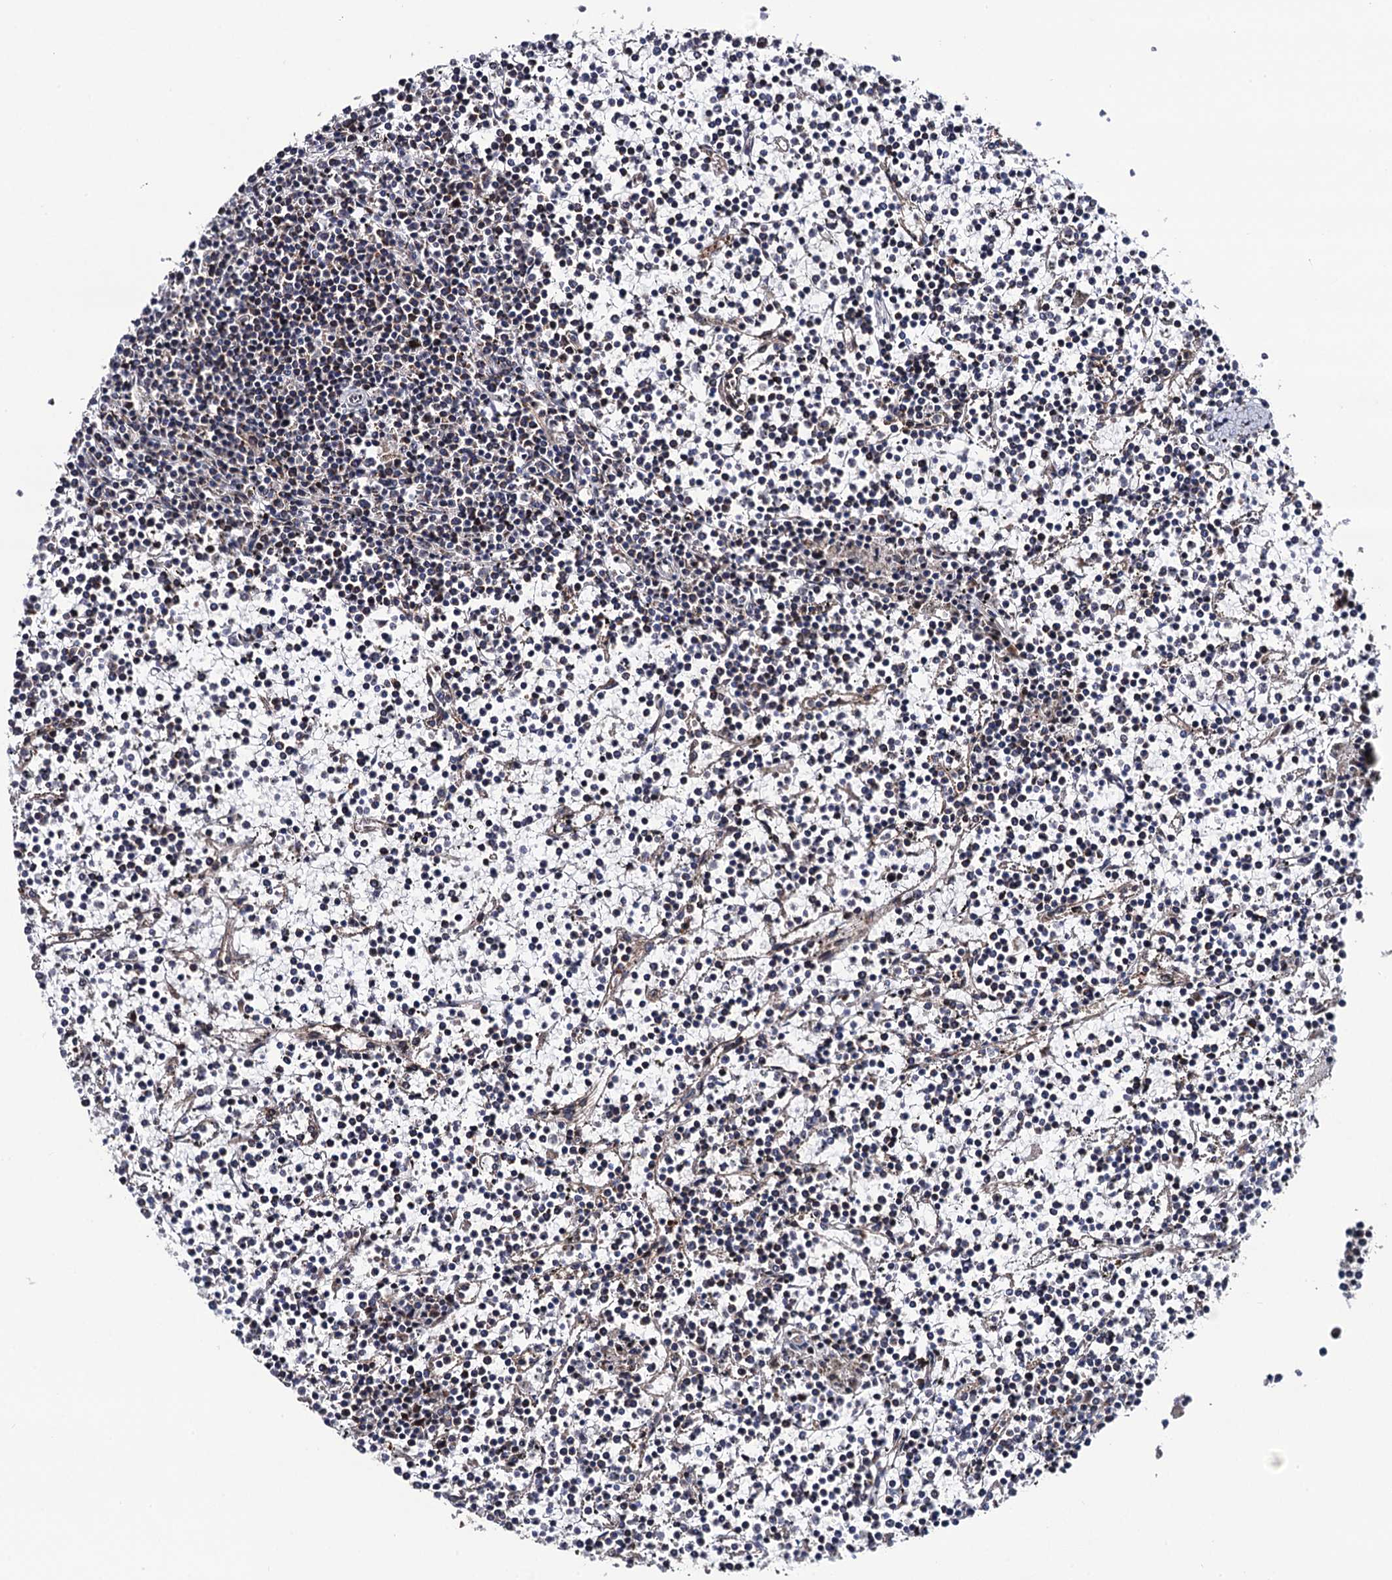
{"staining": {"intensity": "negative", "quantity": "none", "location": "none"}, "tissue": "lymphoma", "cell_type": "Tumor cells", "image_type": "cancer", "snomed": [{"axis": "morphology", "description": "Malignant lymphoma, non-Hodgkin's type, Low grade"}, {"axis": "topography", "description": "Spleen"}], "caption": "High power microscopy photomicrograph of an IHC photomicrograph of lymphoma, revealing no significant positivity in tumor cells.", "gene": "LRRC63", "patient": {"sex": "female", "age": 19}}